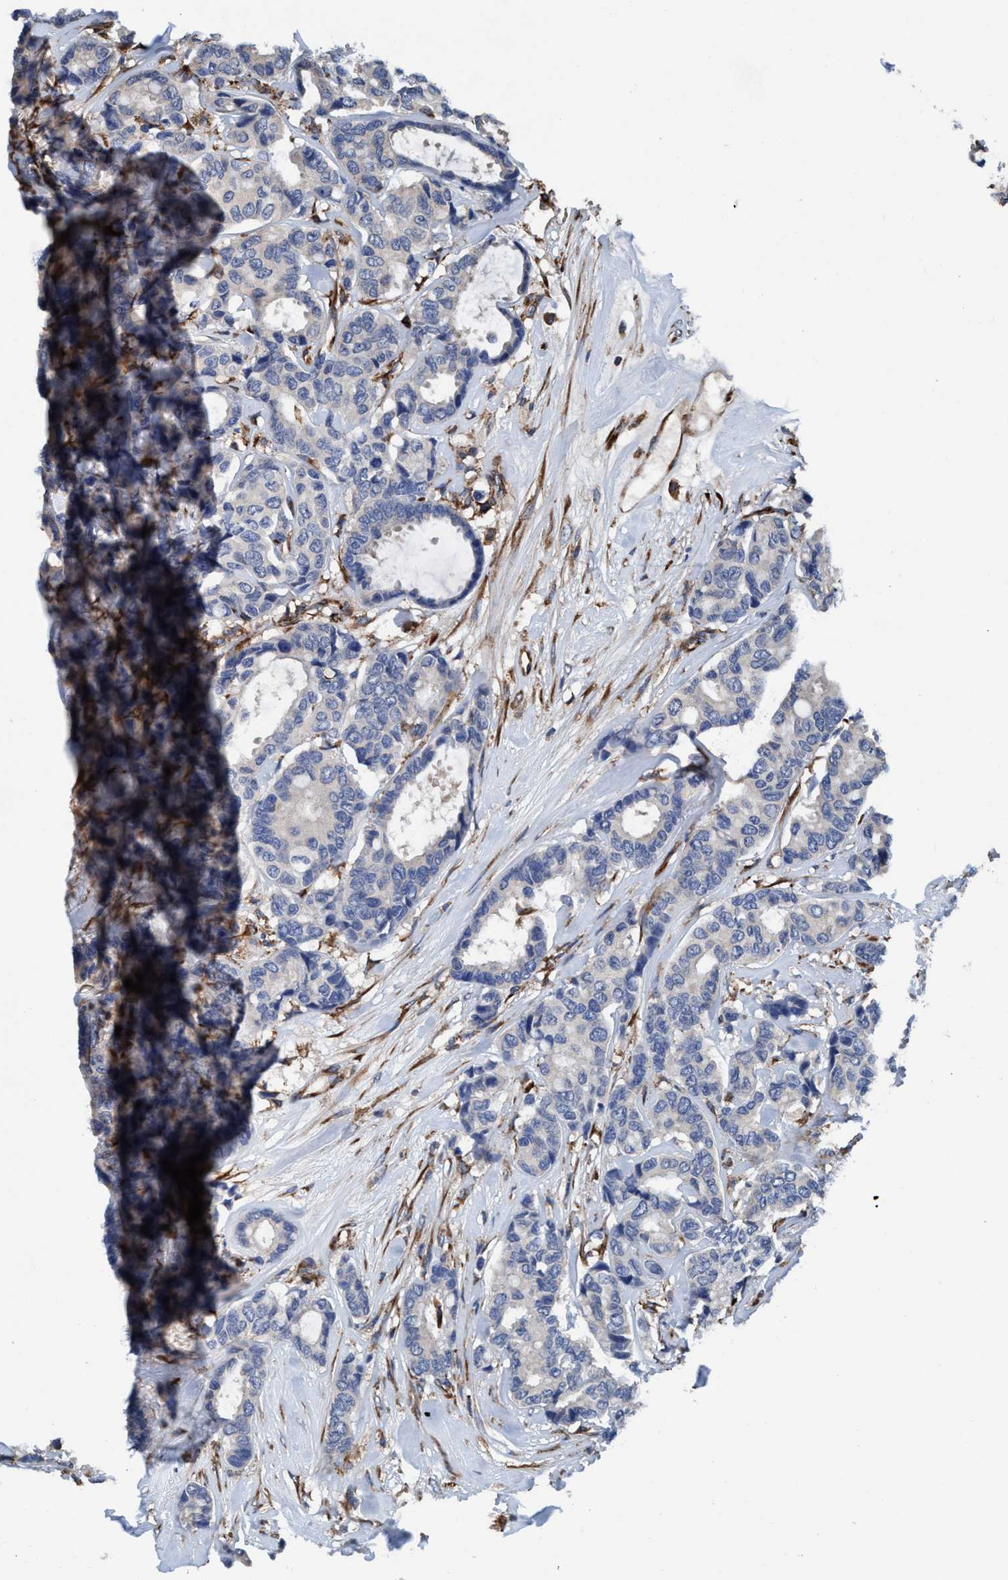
{"staining": {"intensity": "negative", "quantity": "none", "location": "none"}, "tissue": "breast cancer", "cell_type": "Tumor cells", "image_type": "cancer", "snomed": [{"axis": "morphology", "description": "Duct carcinoma"}, {"axis": "topography", "description": "Breast"}], "caption": "A high-resolution histopathology image shows IHC staining of breast invasive ductal carcinoma, which exhibits no significant staining in tumor cells. The staining was performed using DAB to visualize the protein expression in brown, while the nuclei were stained in blue with hematoxylin (Magnification: 20x).", "gene": "ENDOG", "patient": {"sex": "female", "age": 87}}